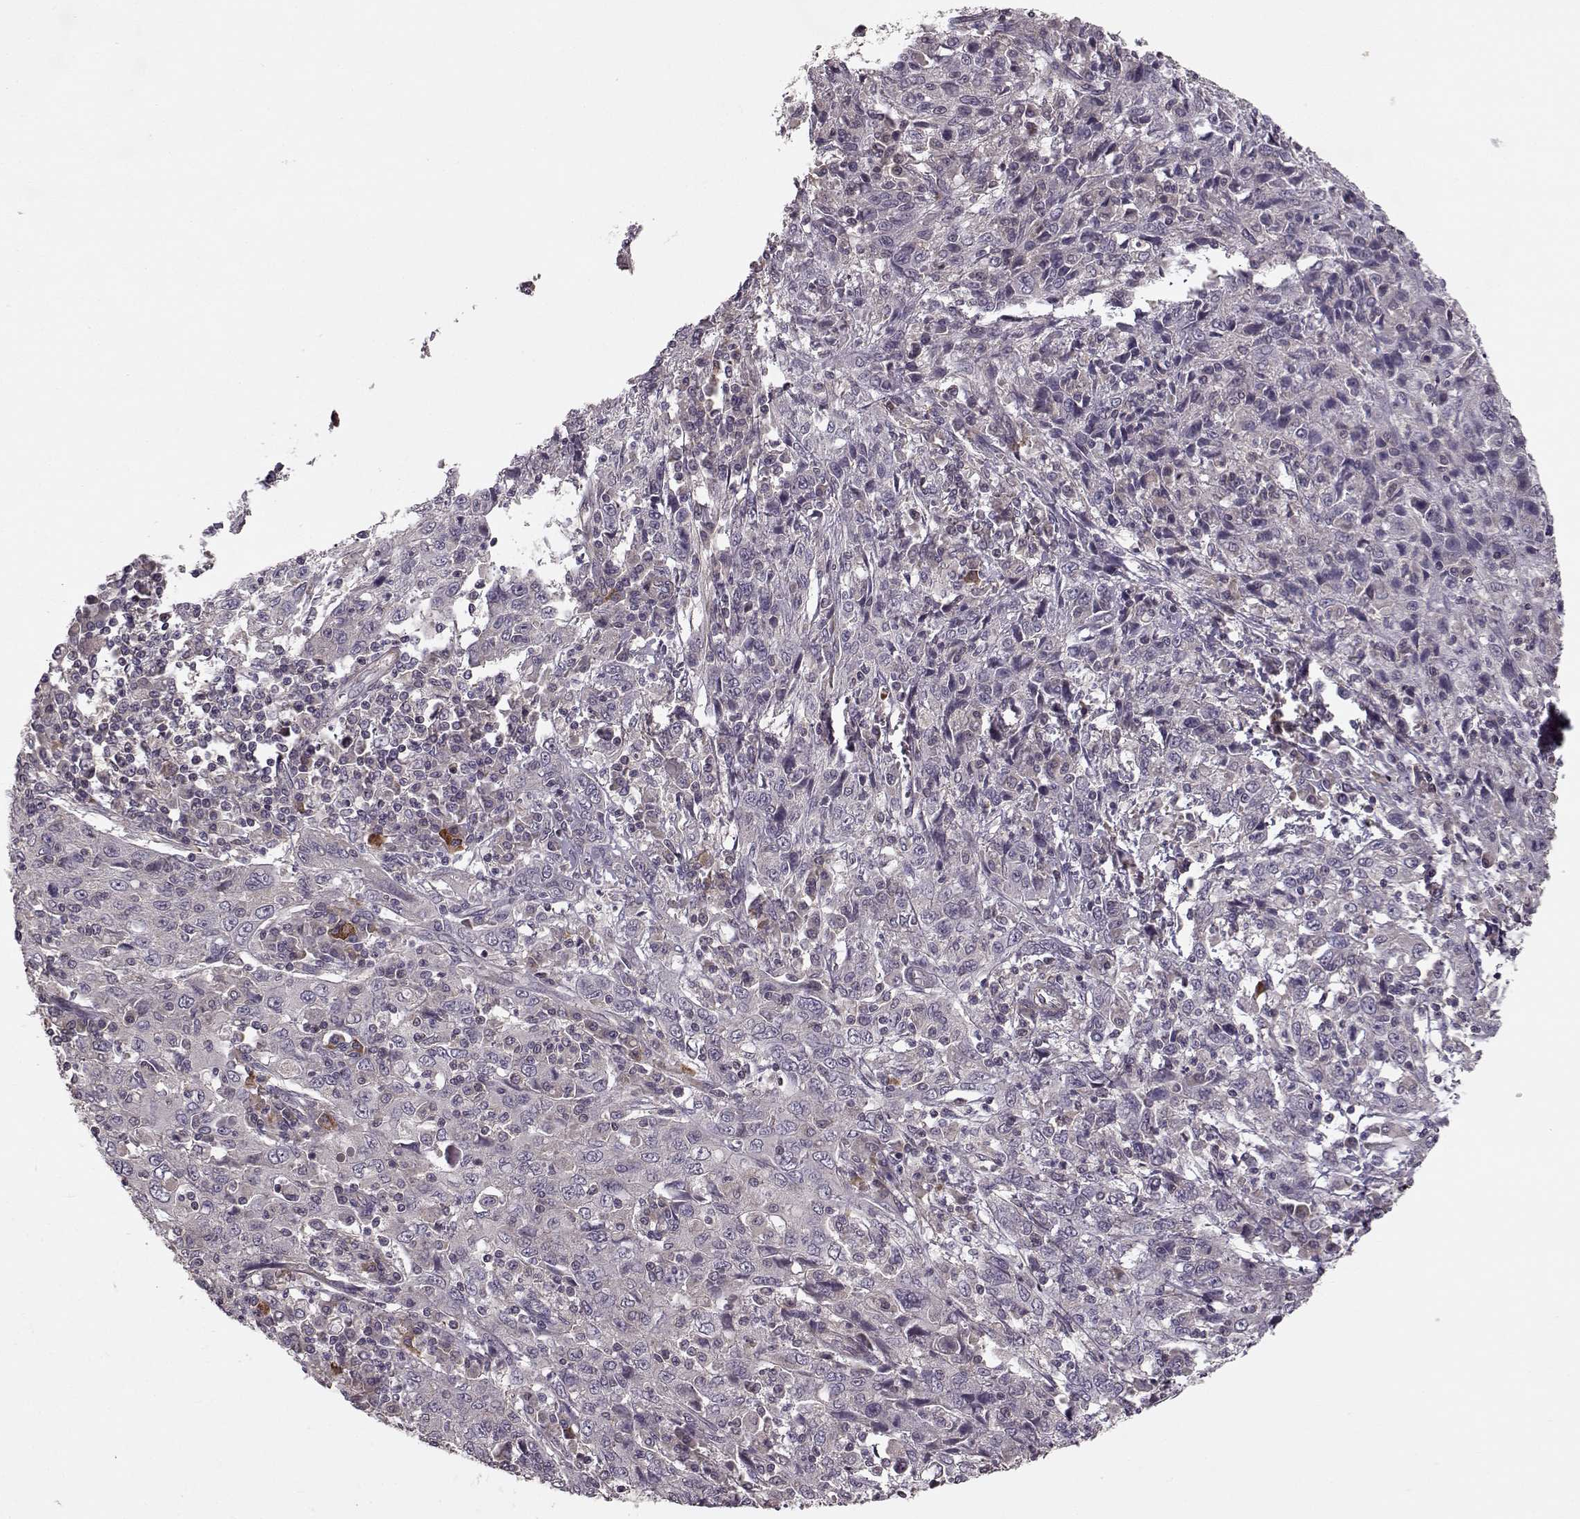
{"staining": {"intensity": "negative", "quantity": "none", "location": "none"}, "tissue": "cervical cancer", "cell_type": "Tumor cells", "image_type": "cancer", "snomed": [{"axis": "morphology", "description": "Squamous cell carcinoma, NOS"}, {"axis": "topography", "description": "Cervix"}], "caption": "Cervical cancer stained for a protein using immunohistochemistry (IHC) reveals no staining tumor cells.", "gene": "SLAIN2", "patient": {"sex": "female", "age": 46}}